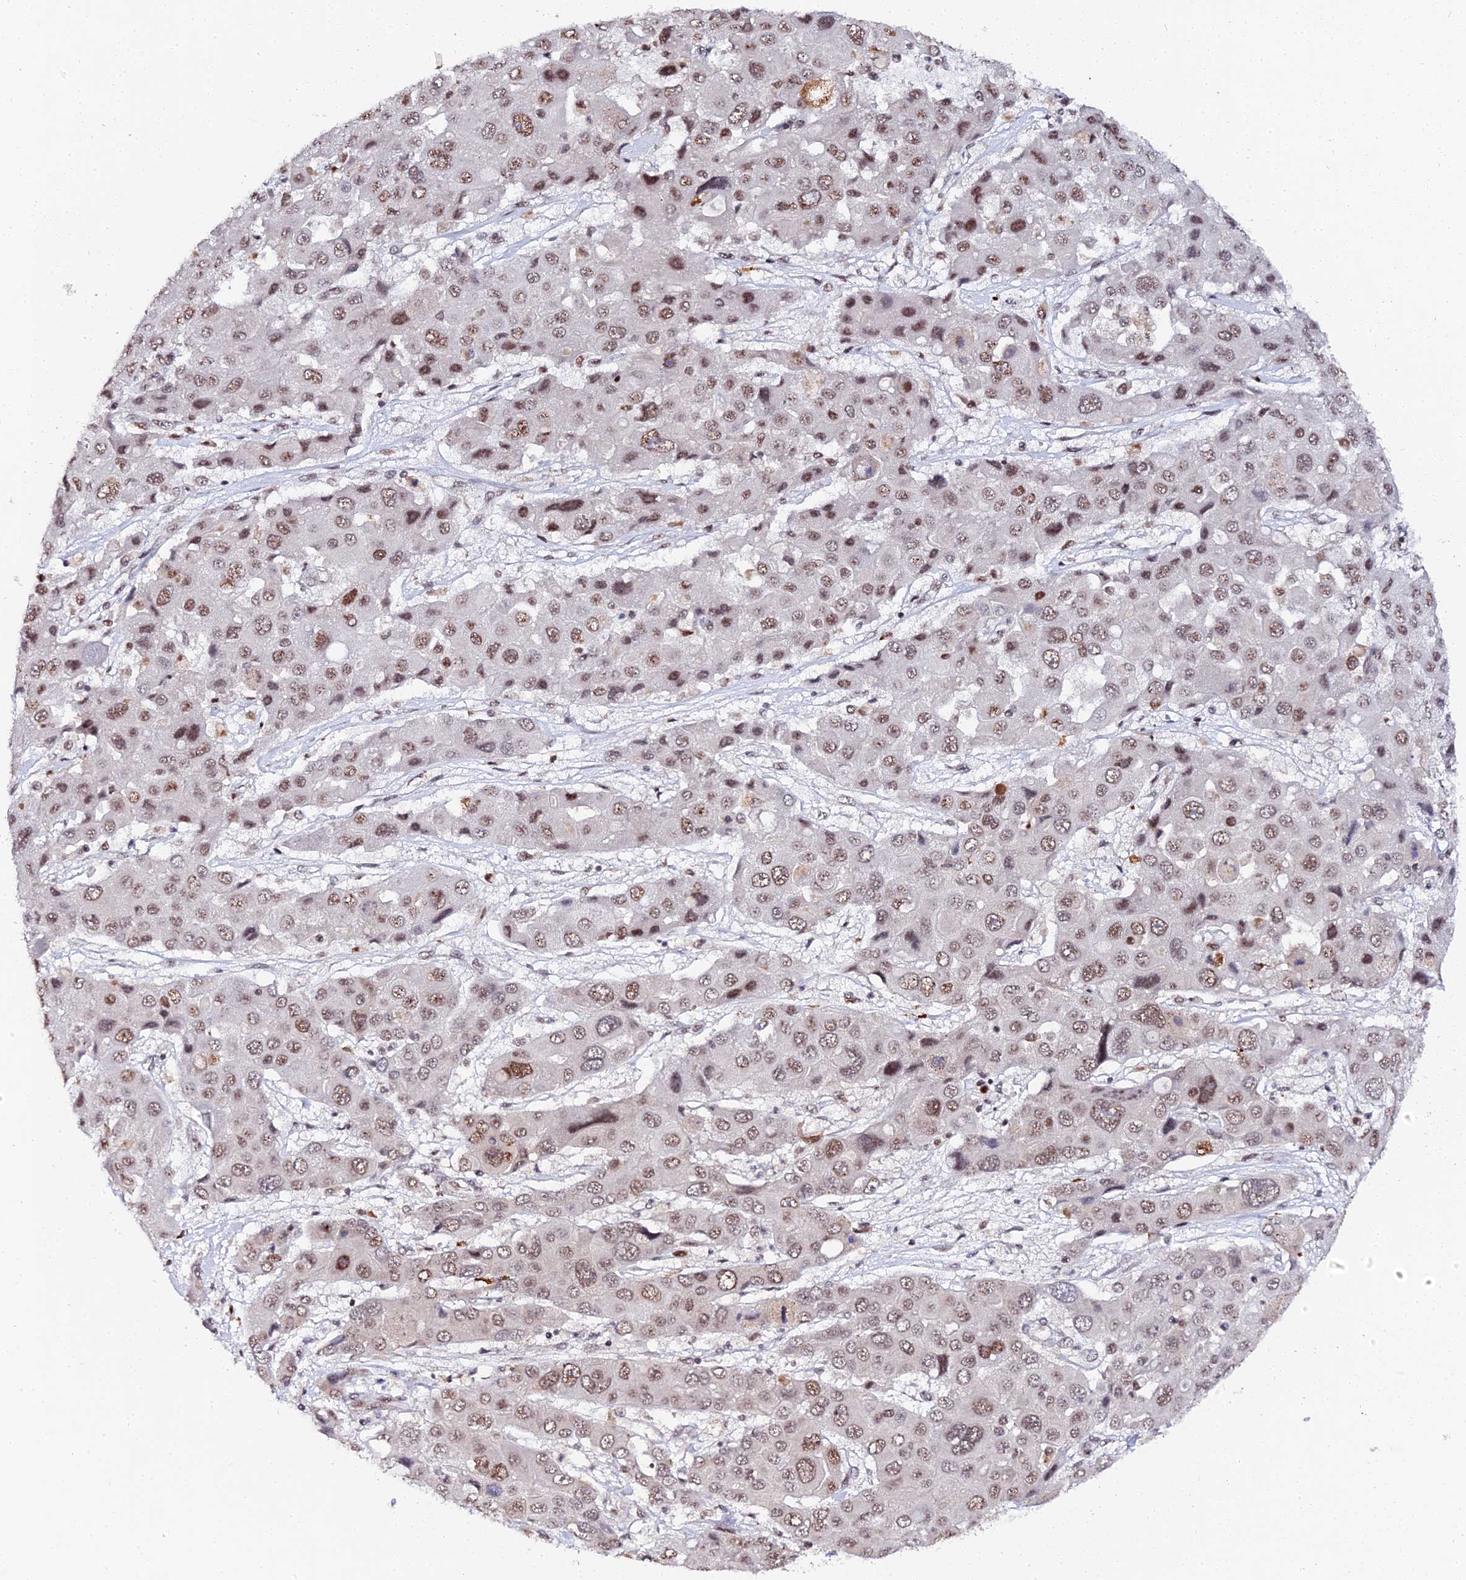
{"staining": {"intensity": "moderate", "quantity": ">75%", "location": "nuclear"}, "tissue": "liver cancer", "cell_type": "Tumor cells", "image_type": "cancer", "snomed": [{"axis": "morphology", "description": "Cholangiocarcinoma"}, {"axis": "topography", "description": "Liver"}], "caption": "An immunohistochemistry image of tumor tissue is shown. Protein staining in brown shows moderate nuclear positivity in cholangiocarcinoma (liver) within tumor cells.", "gene": "MAGOHB", "patient": {"sex": "male", "age": 67}}